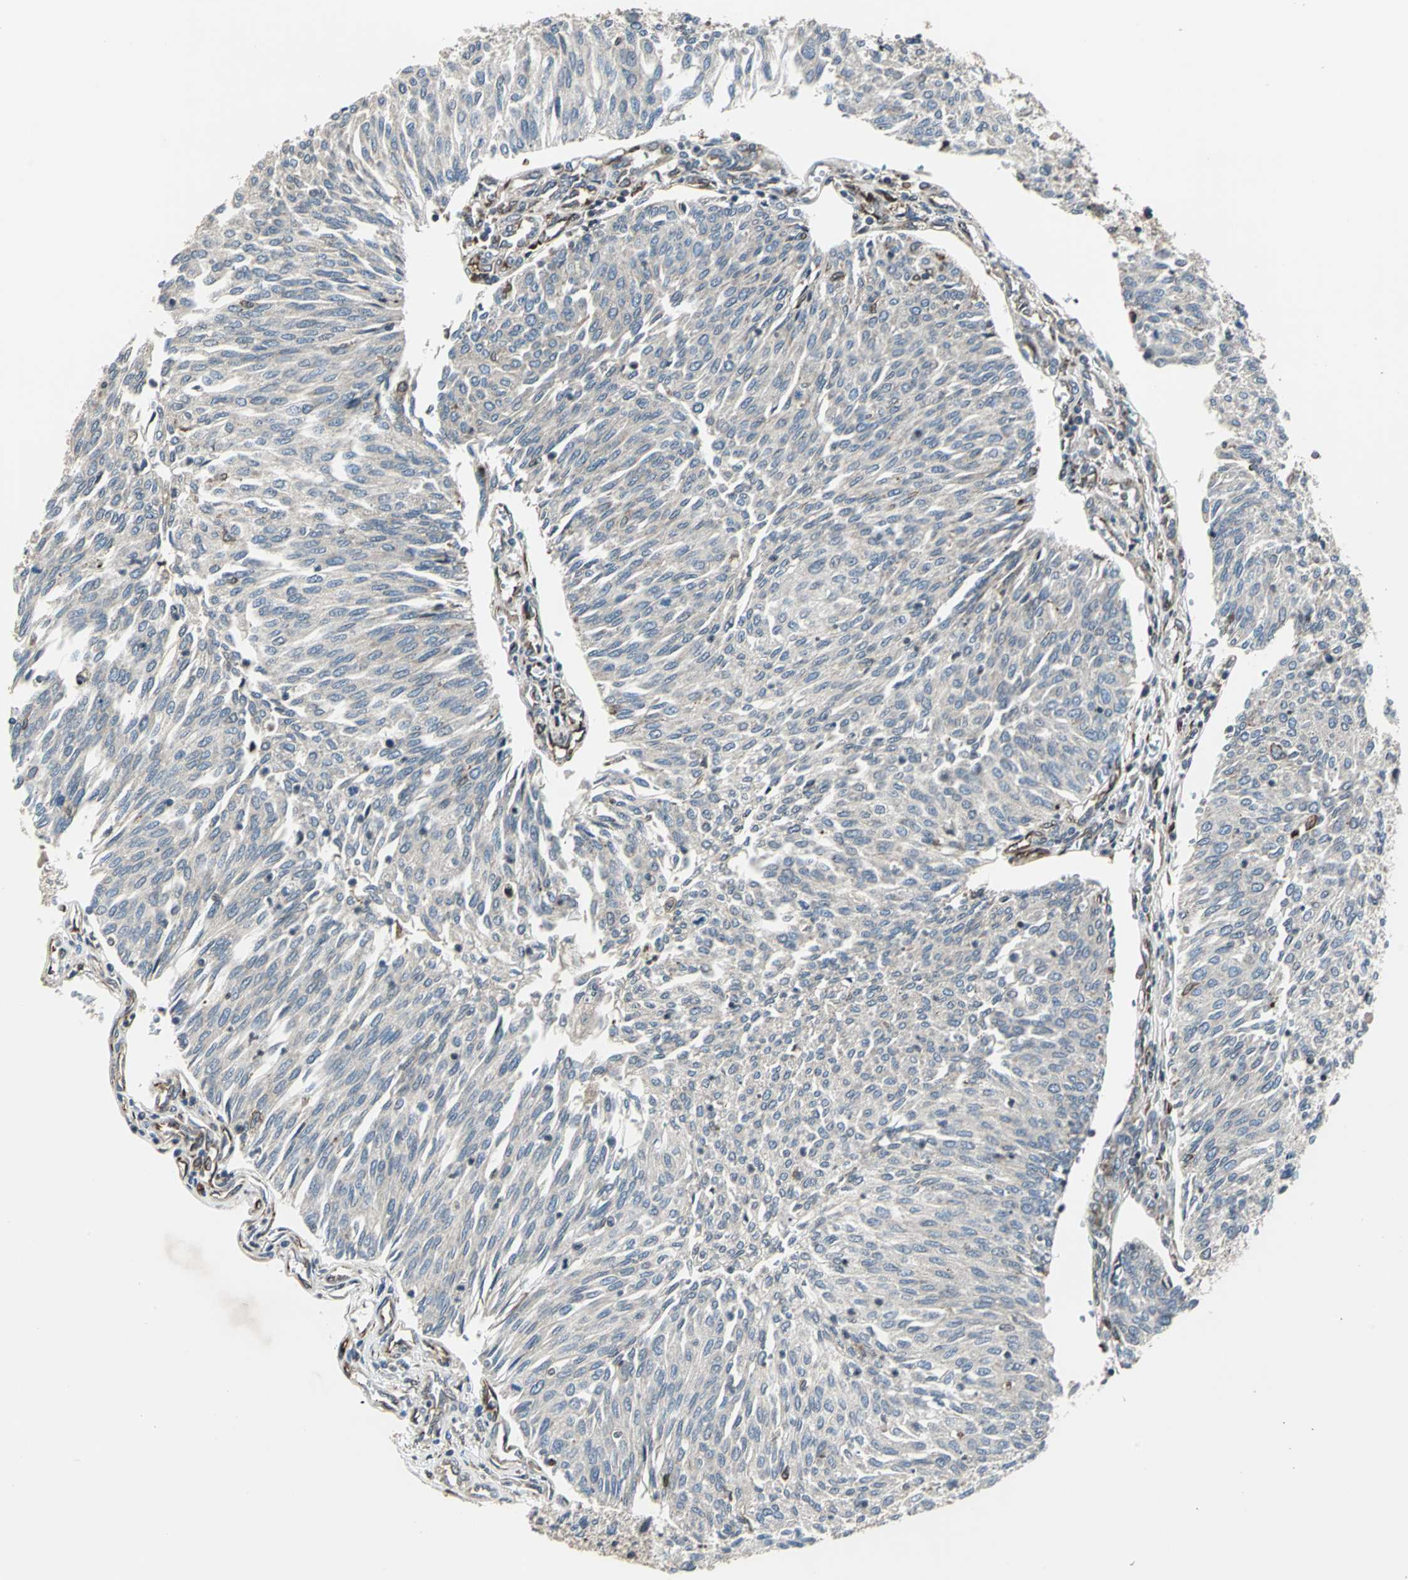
{"staining": {"intensity": "weak", "quantity": "25%-75%", "location": "cytoplasmic/membranous"}, "tissue": "urothelial cancer", "cell_type": "Tumor cells", "image_type": "cancer", "snomed": [{"axis": "morphology", "description": "Urothelial carcinoma, Low grade"}, {"axis": "topography", "description": "Urinary bladder"}], "caption": "Weak cytoplasmic/membranous protein staining is identified in approximately 25%-75% of tumor cells in urothelial cancer.", "gene": "HTATIP2", "patient": {"sex": "female", "age": 79}}